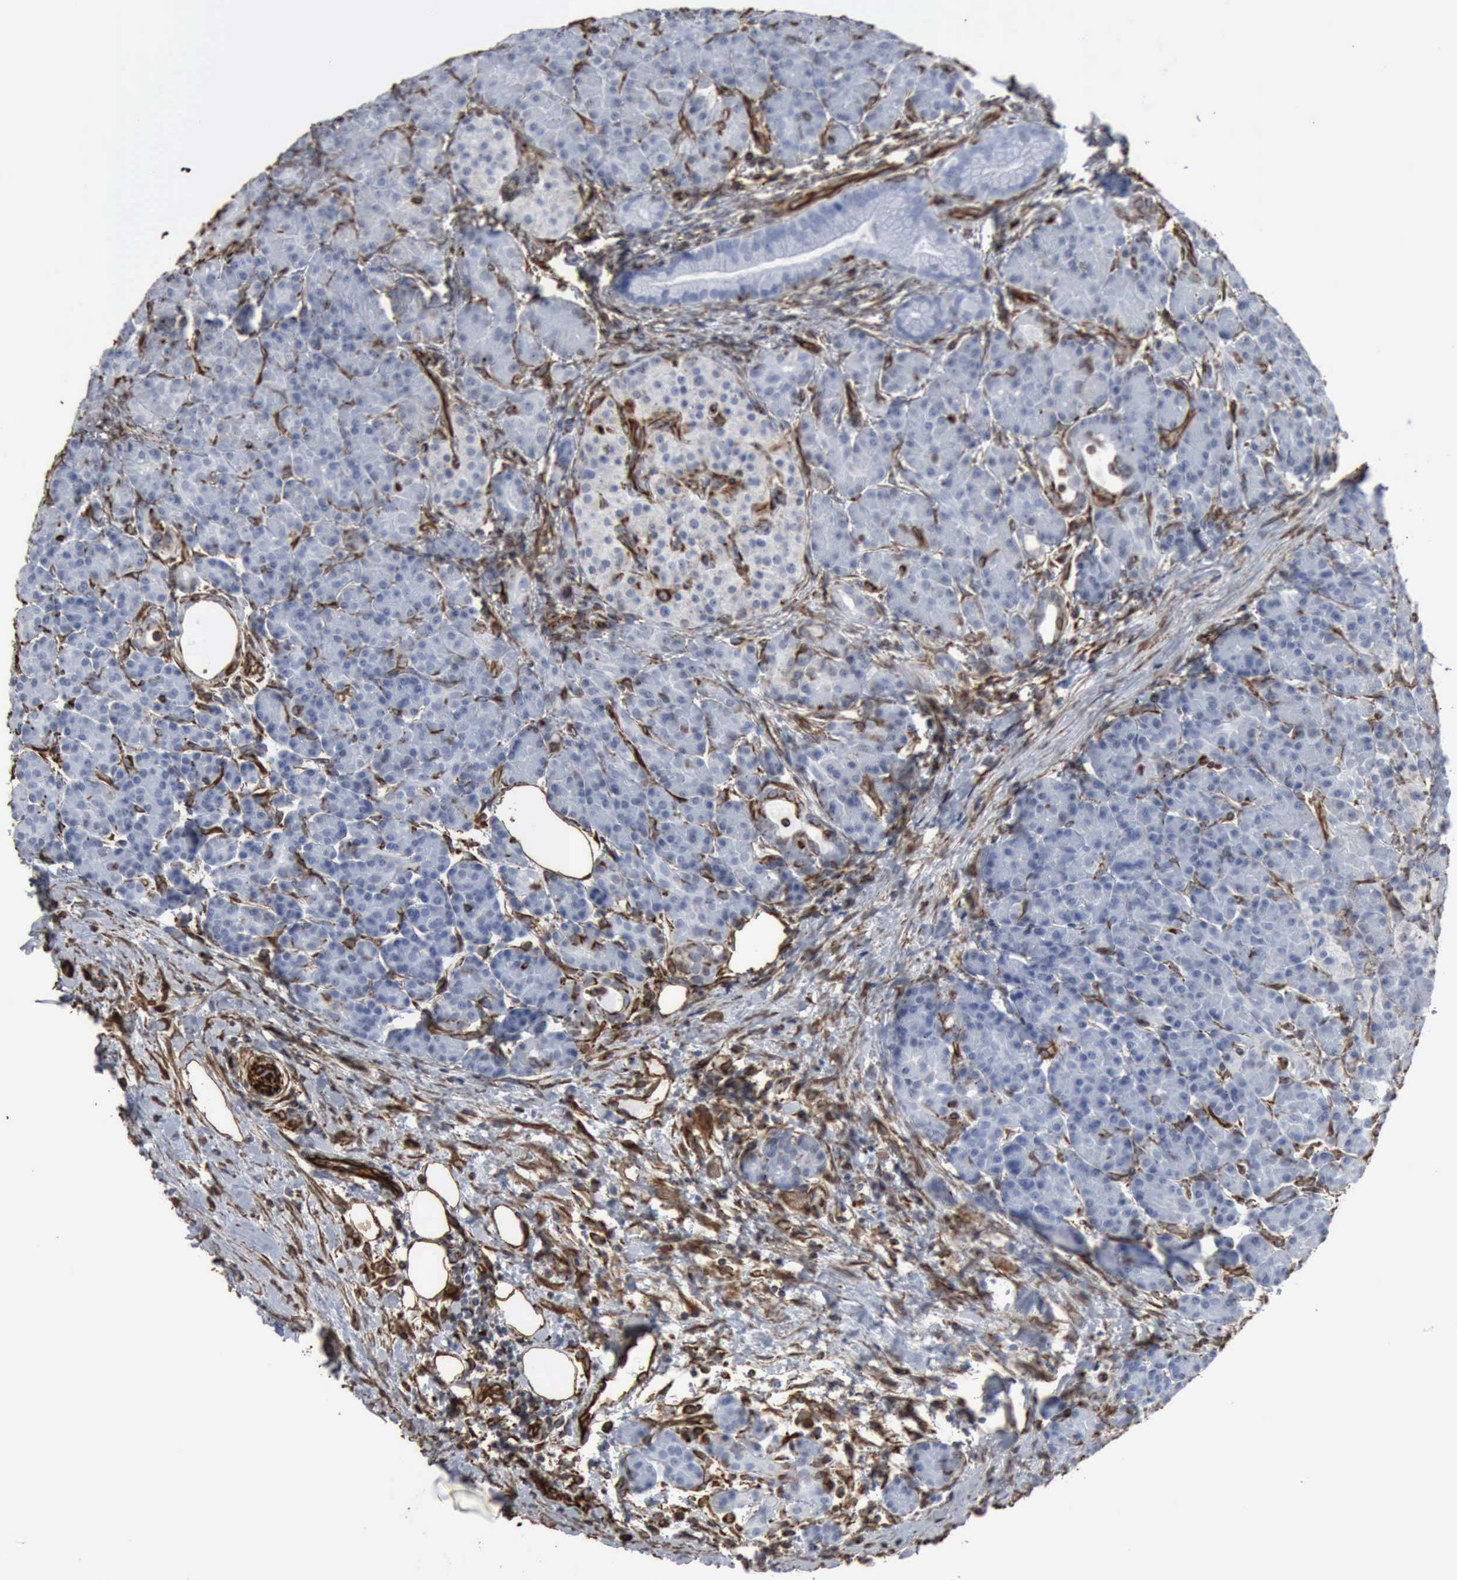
{"staining": {"intensity": "negative", "quantity": "none", "location": "none"}, "tissue": "pancreas", "cell_type": "Exocrine glandular cells", "image_type": "normal", "snomed": [{"axis": "morphology", "description": "Normal tissue, NOS"}, {"axis": "topography", "description": "Pancreas"}], "caption": "The immunohistochemistry (IHC) photomicrograph has no significant expression in exocrine glandular cells of pancreas.", "gene": "CCNE1", "patient": {"sex": "female", "age": 77}}